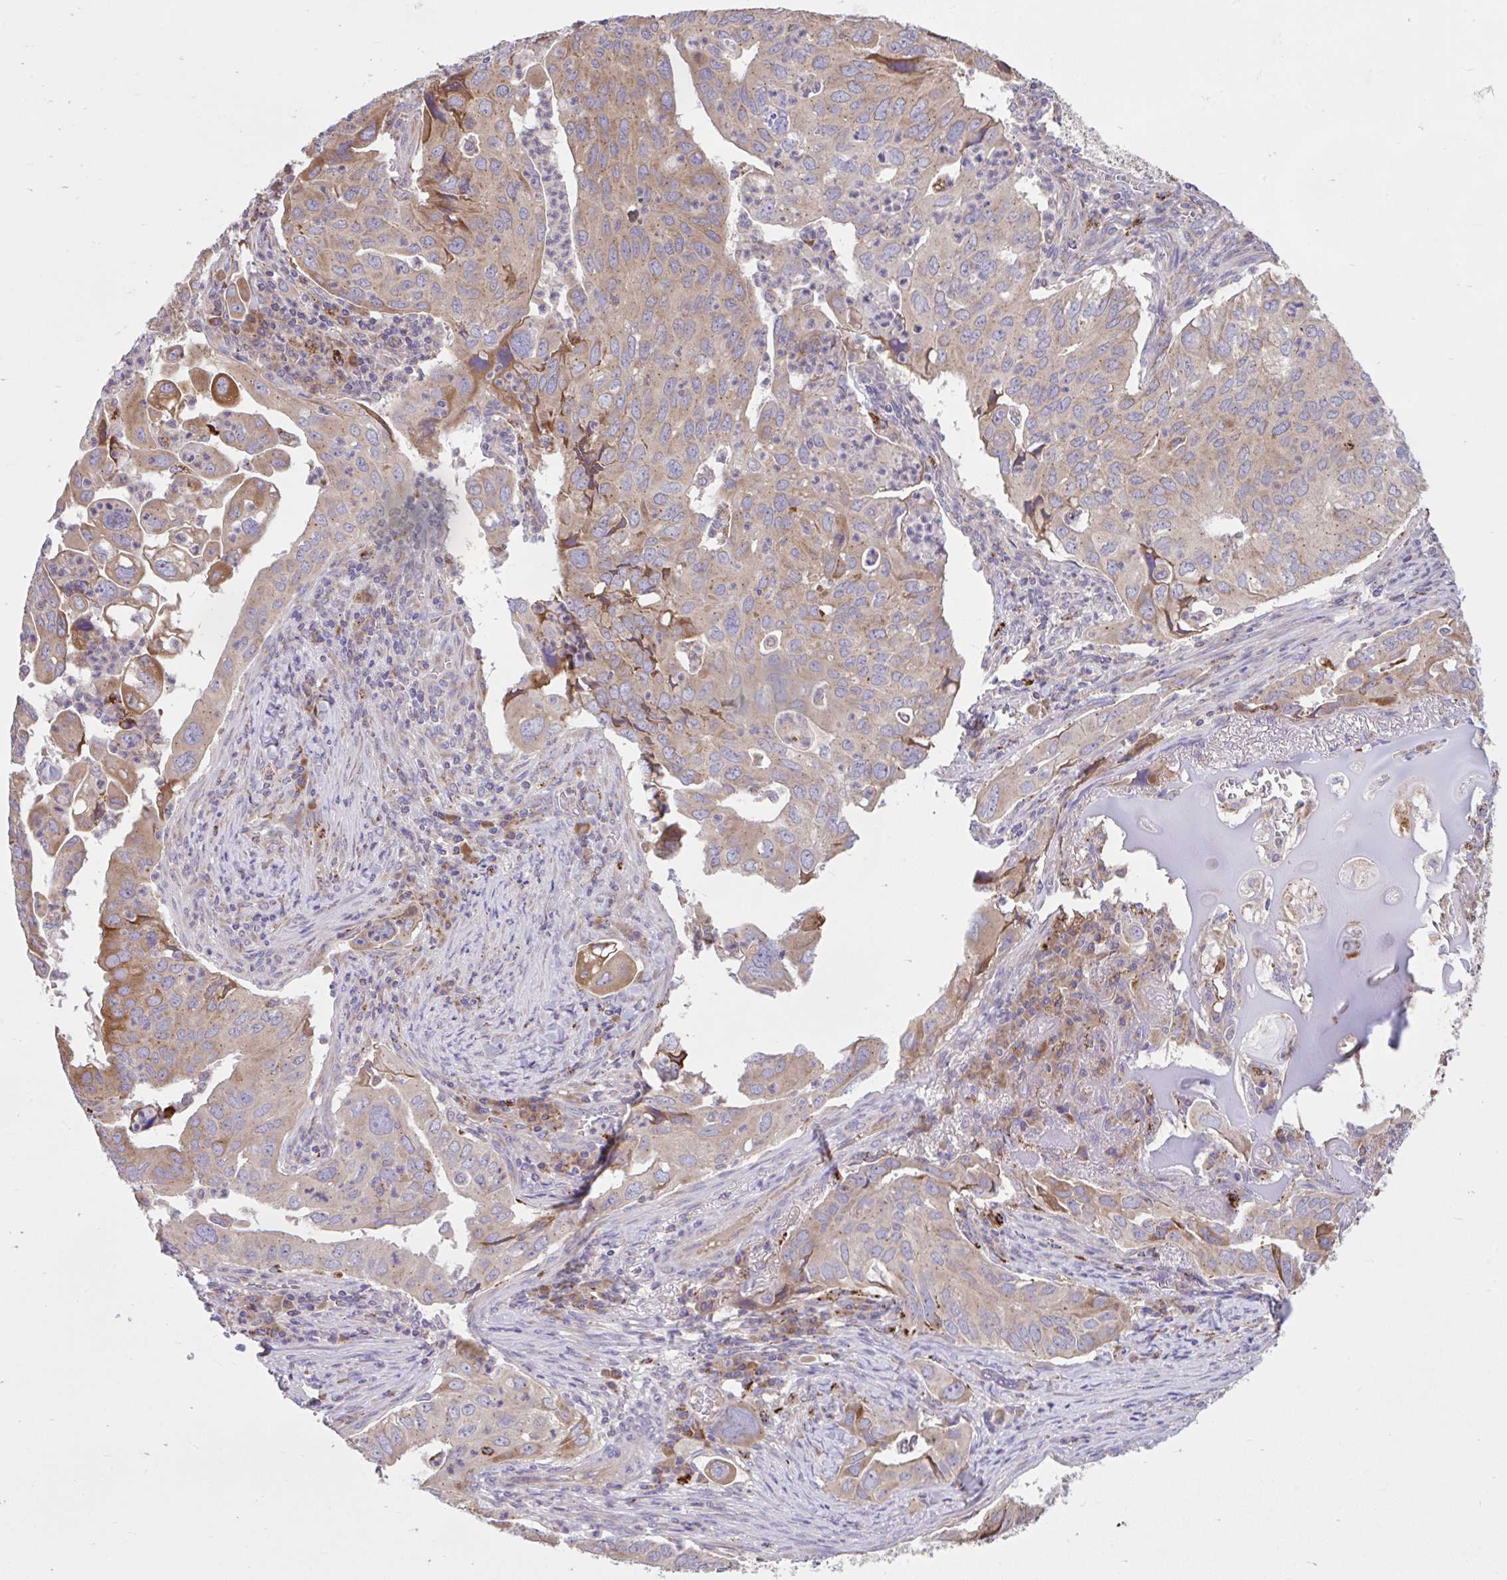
{"staining": {"intensity": "moderate", "quantity": "<25%", "location": "cytoplasmic/membranous"}, "tissue": "lung cancer", "cell_type": "Tumor cells", "image_type": "cancer", "snomed": [{"axis": "morphology", "description": "Adenocarcinoma, NOS"}, {"axis": "topography", "description": "Lung"}], "caption": "Immunohistochemistry image of human adenocarcinoma (lung) stained for a protein (brown), which demonstrates low levels of moderate cytoplasmic/membranous staining in approximately <25% of tumor cells.", "gene": "RALBP1", "patient": {"sex": "male", "age": 48}}